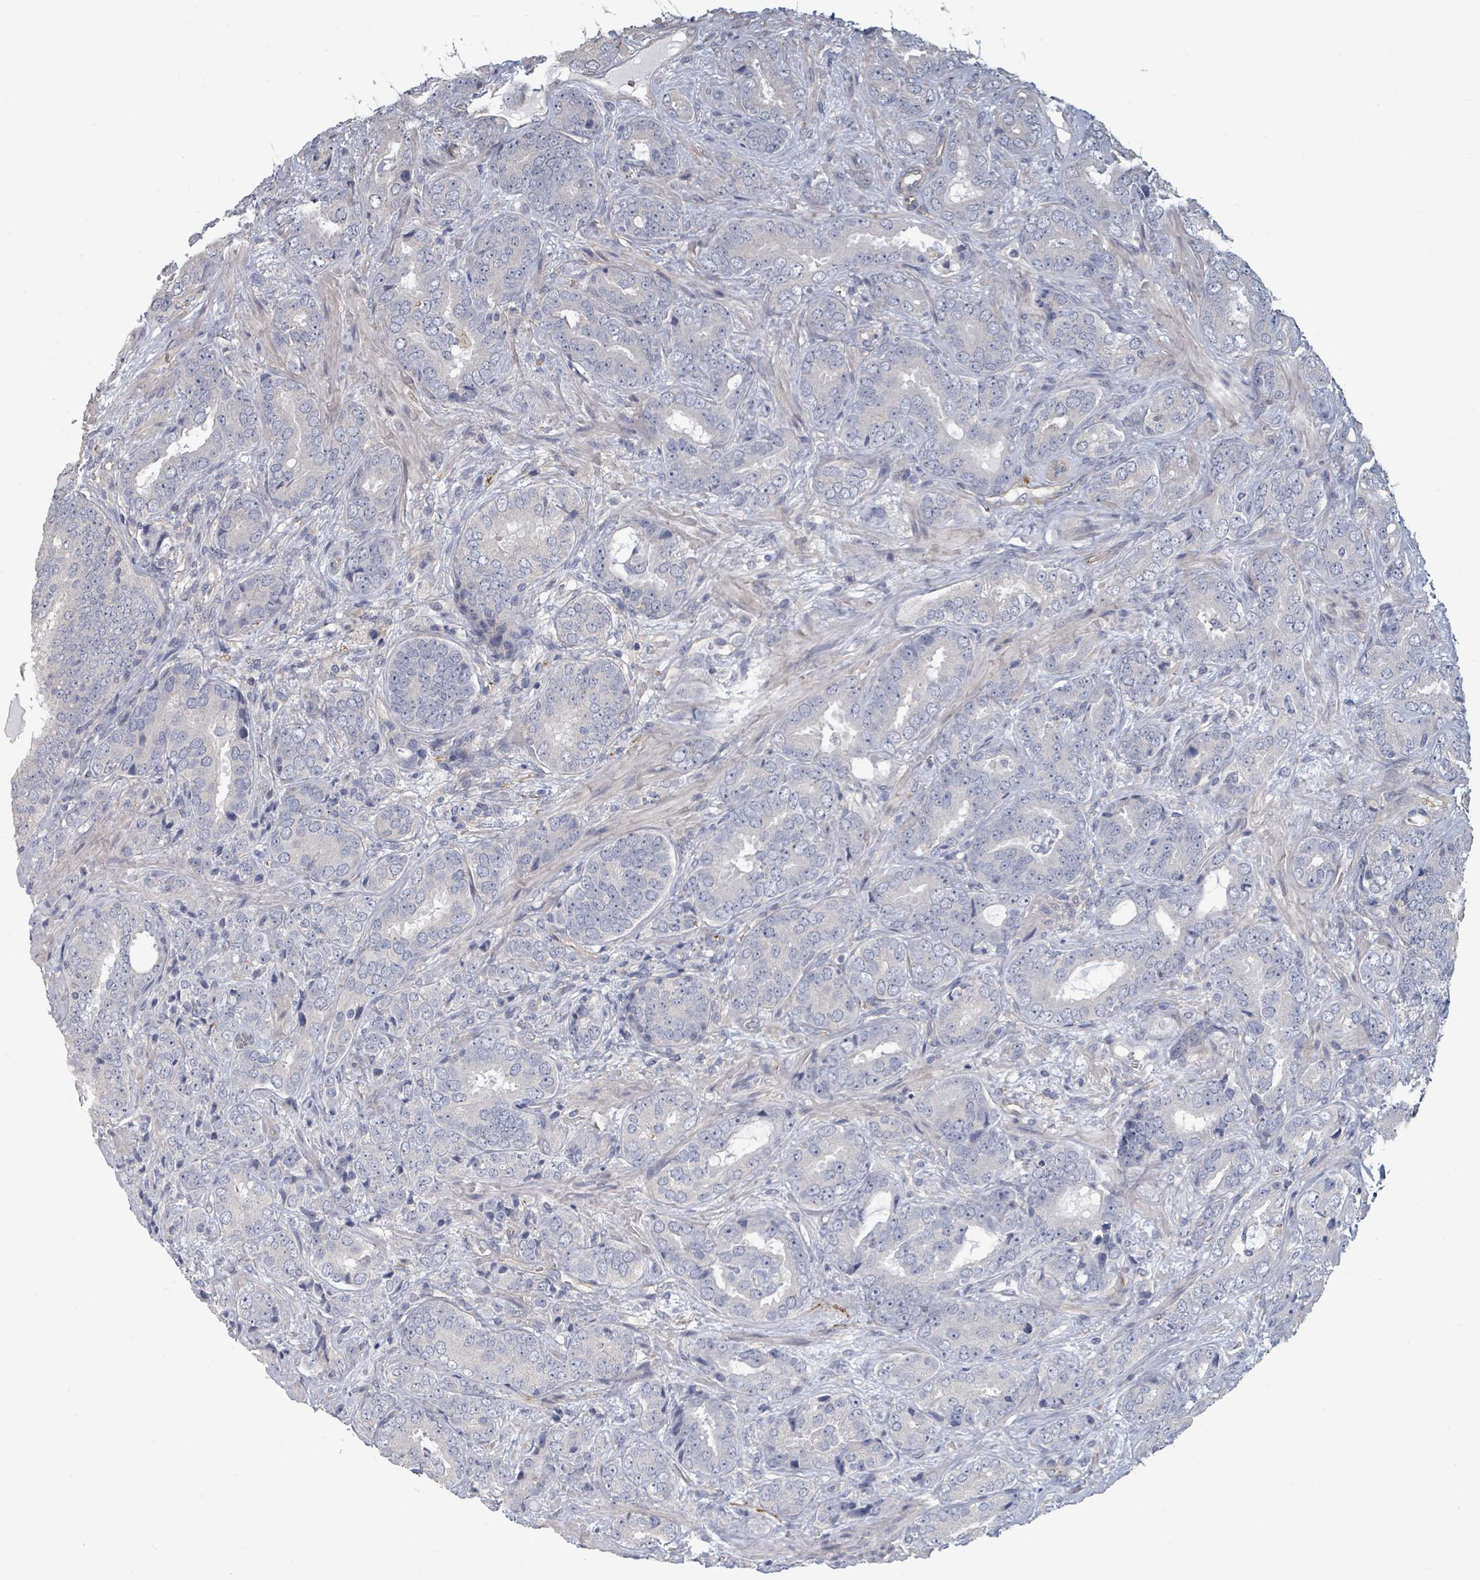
{"staining": {"intensity": "negative", "quantity": "none", "location": "none"}, "tissue": "prostate cancer", "cell_type": "Tumor cells", "image_type": "cancer", "snomed": [{"axis": "morphology", "description": "Adenocarcinoma, High grade"}, {"axis": "topography", "description": "Prostate"}], "caption": "The image shows no significant positivity in tumor cells of prostate cancer (high-grade adenocarcinoma).", "gene": "PLAUR", "patient": {"sex": "male", "age": 71}}